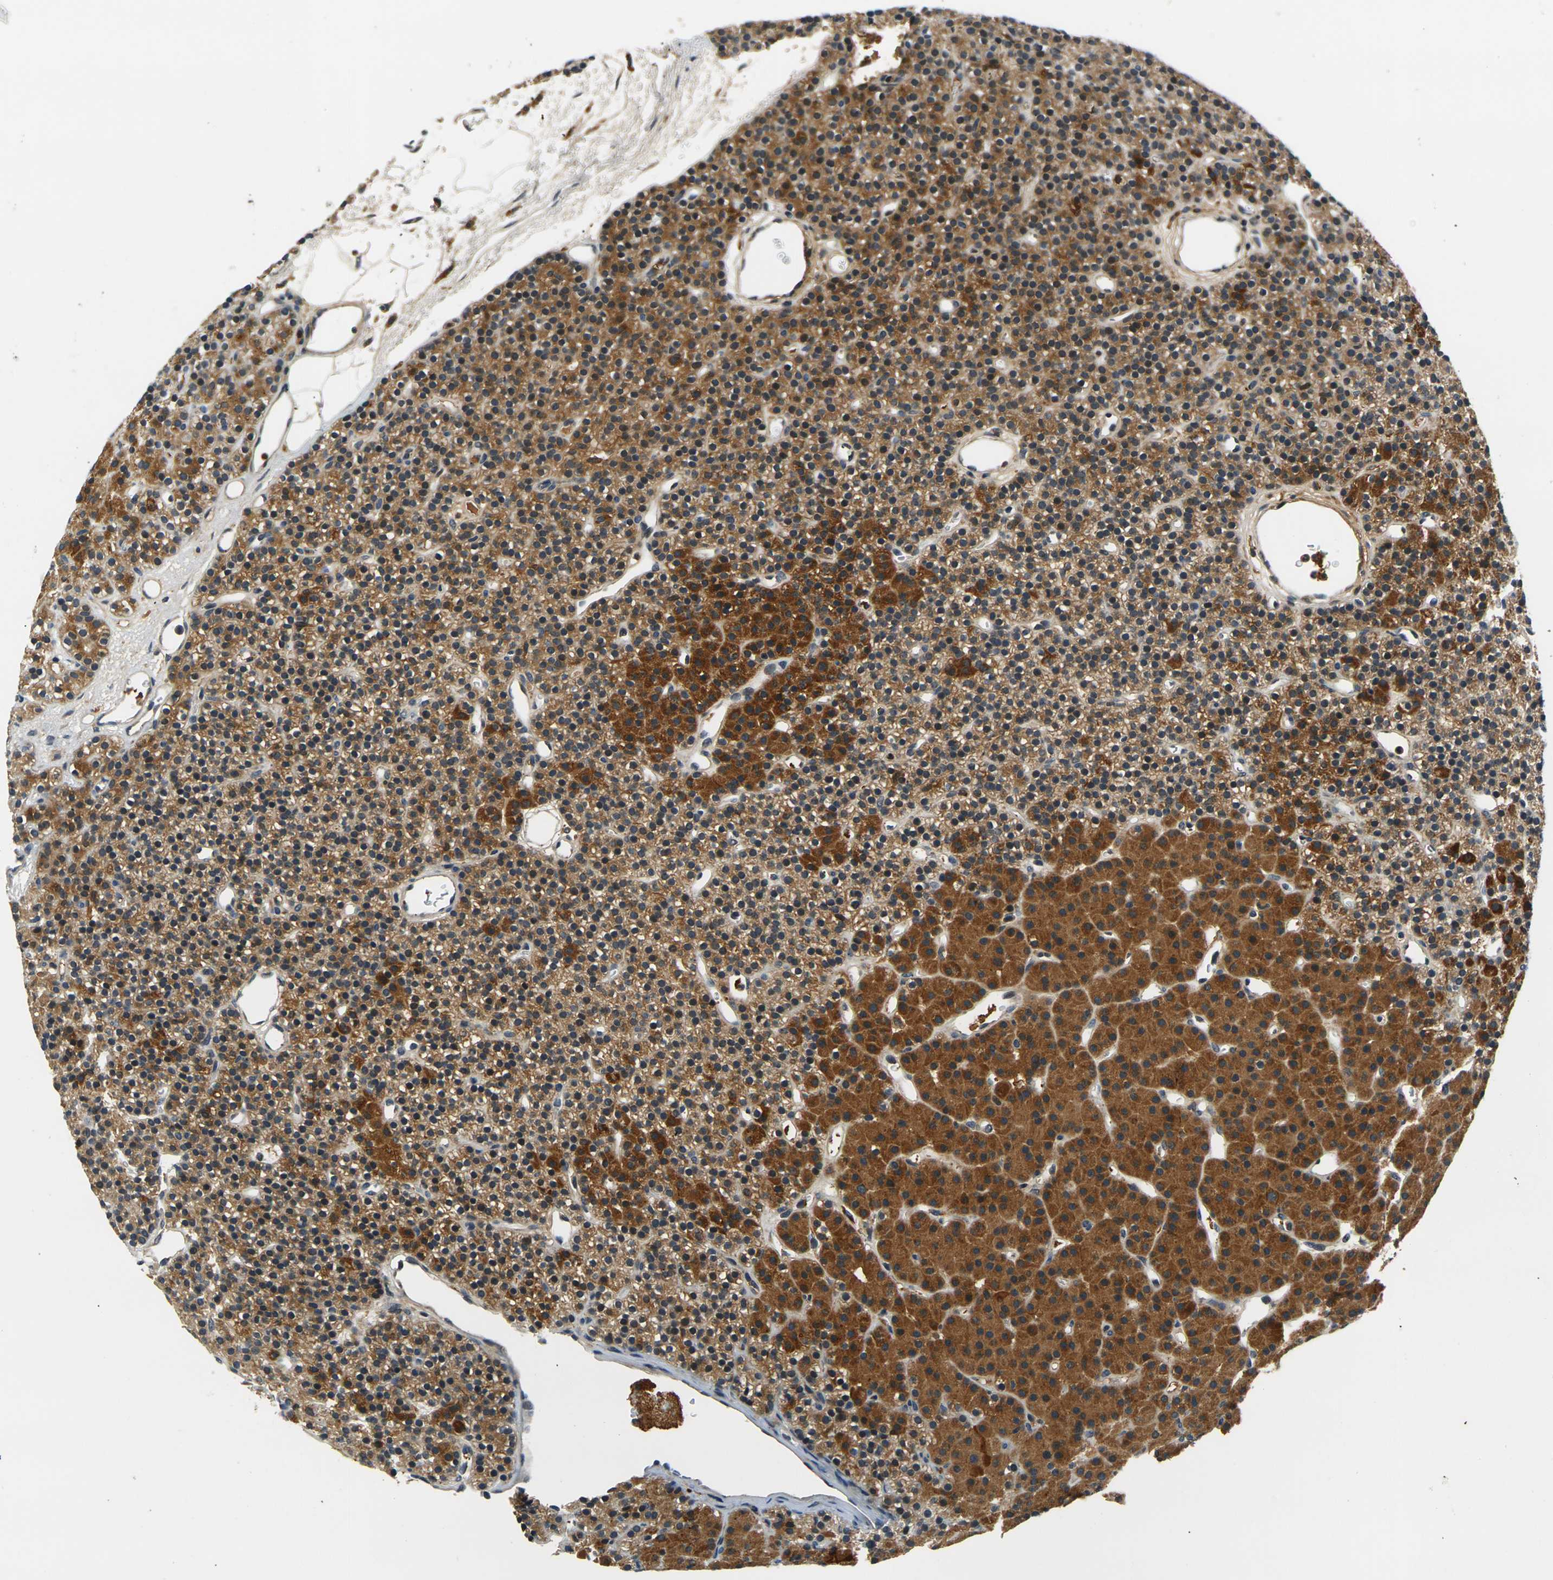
{"staining": {"intensity": "moderate", "quantity": ">75%", "location": "cytoplasmic/membranous"}, "tissue": "parathyroid gland", "cell_type": "Glandular cells", "image_type": "normal", "snomed": [{"axis": "morphology", "description": "Normal tissue, NOS"}, {"axis": "morphology", "description": "Hyperplasia, NOS"}, {"axis": "topography", "description": "Parathyroid gland"}], "caption": "The histopathology image shows immunohistochemical staining of normal parathyroid gland. There is moderate cytoplasmic/membranous positivity is seen in about >75% of glandular cells. The staining was performed using DAB (3,3'-diaminobenzidine), with brown indicating positive protein expression. Nuclei are stained blue with hematoxylin.", "gene": "PIGL", "patient": {"sex": "male", "age": 44}}